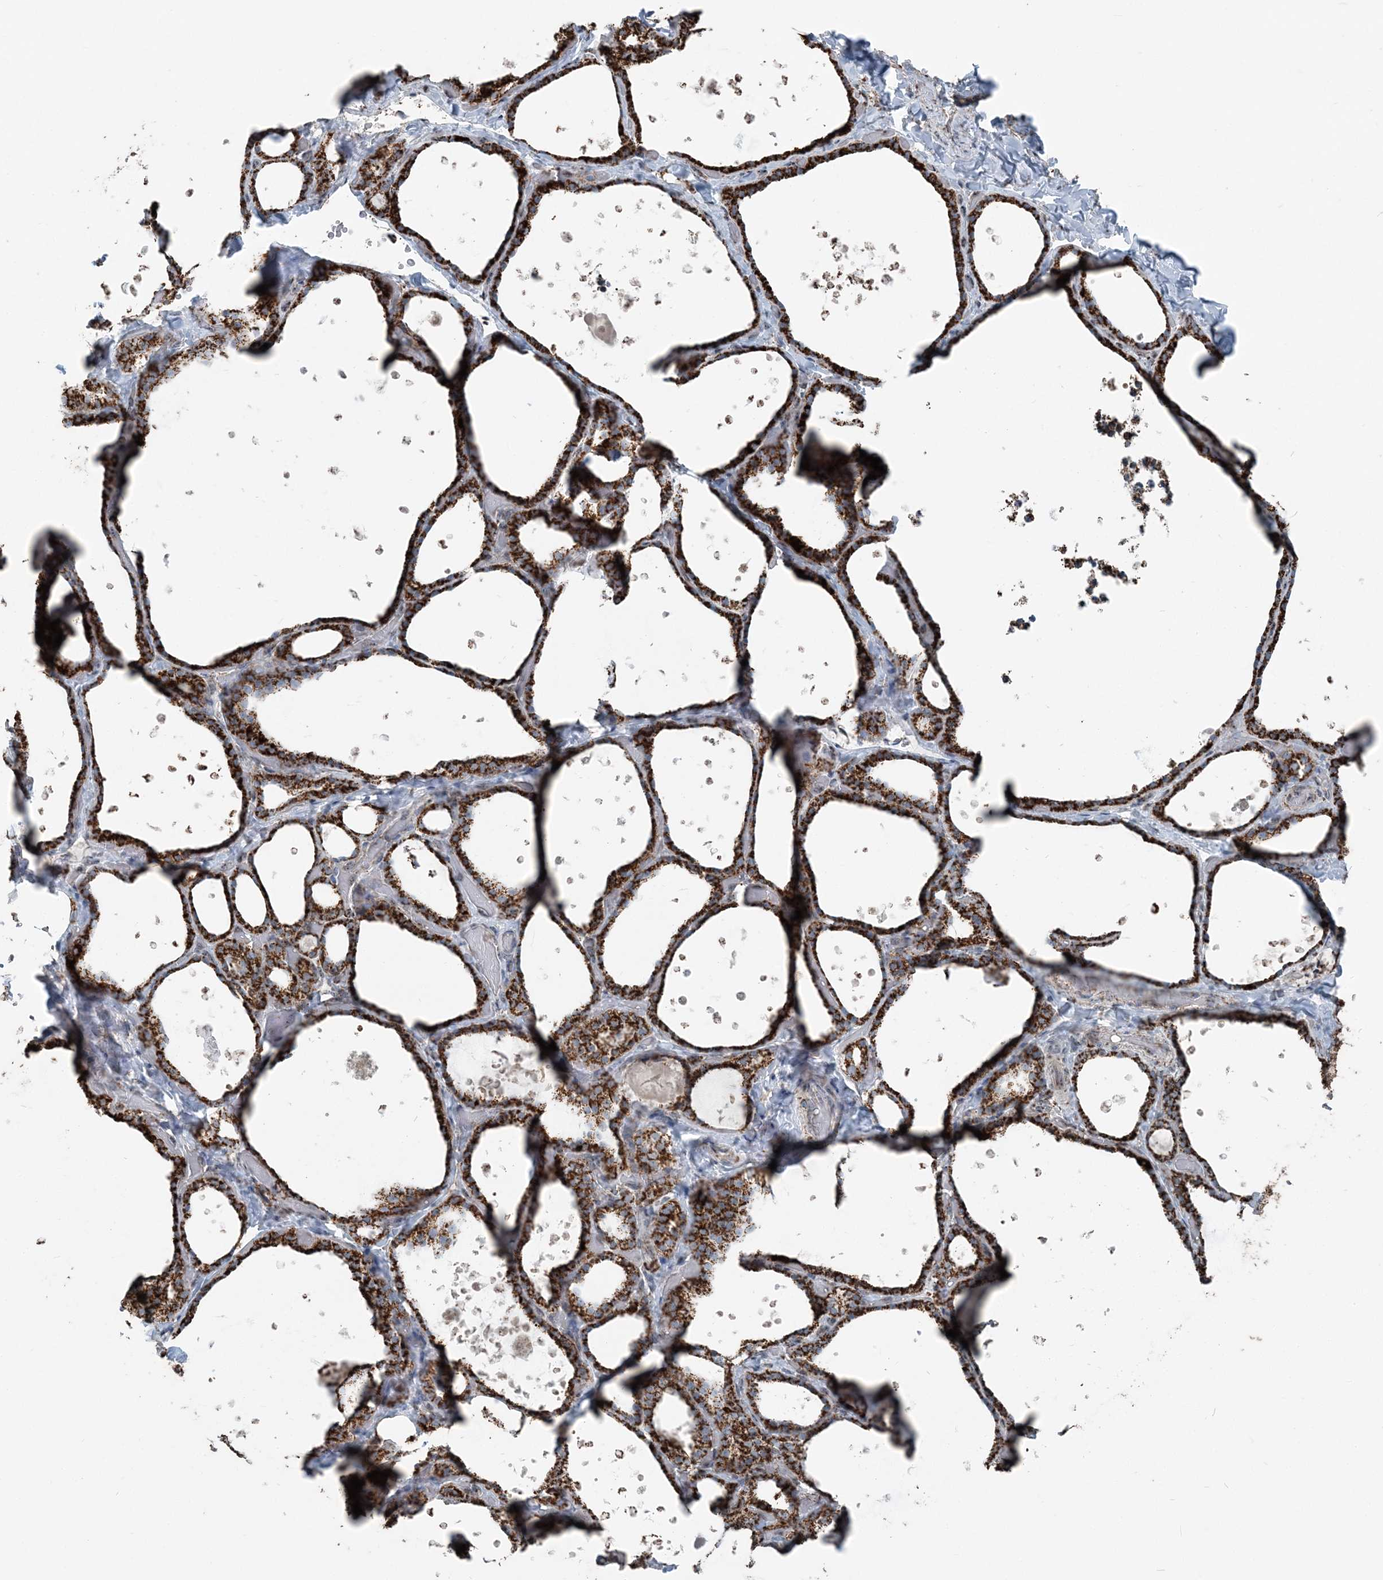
{"staining": {"intensity": "strong", "quantity": ">75%", "location": "cytoplasmic/membranous"}, "tissue": "thyroid gland", "cell_type": "Glandular cells", "image_type": "normal", "snomed": [{"axis": "morphology", "description": "Normal tissue, NOS"}, {"axis": "topography", "description": "Thyroid gland"}], "caption": "An immunohistochemistry (IHC) image of benign tissue is shown. Protein staining in brown highlights strong cytoplasmic/membranous positivity in thyroid gland within glandular cells.", "gene": "SUCLG1", "patient": {"sex": "female", "age": 44}}